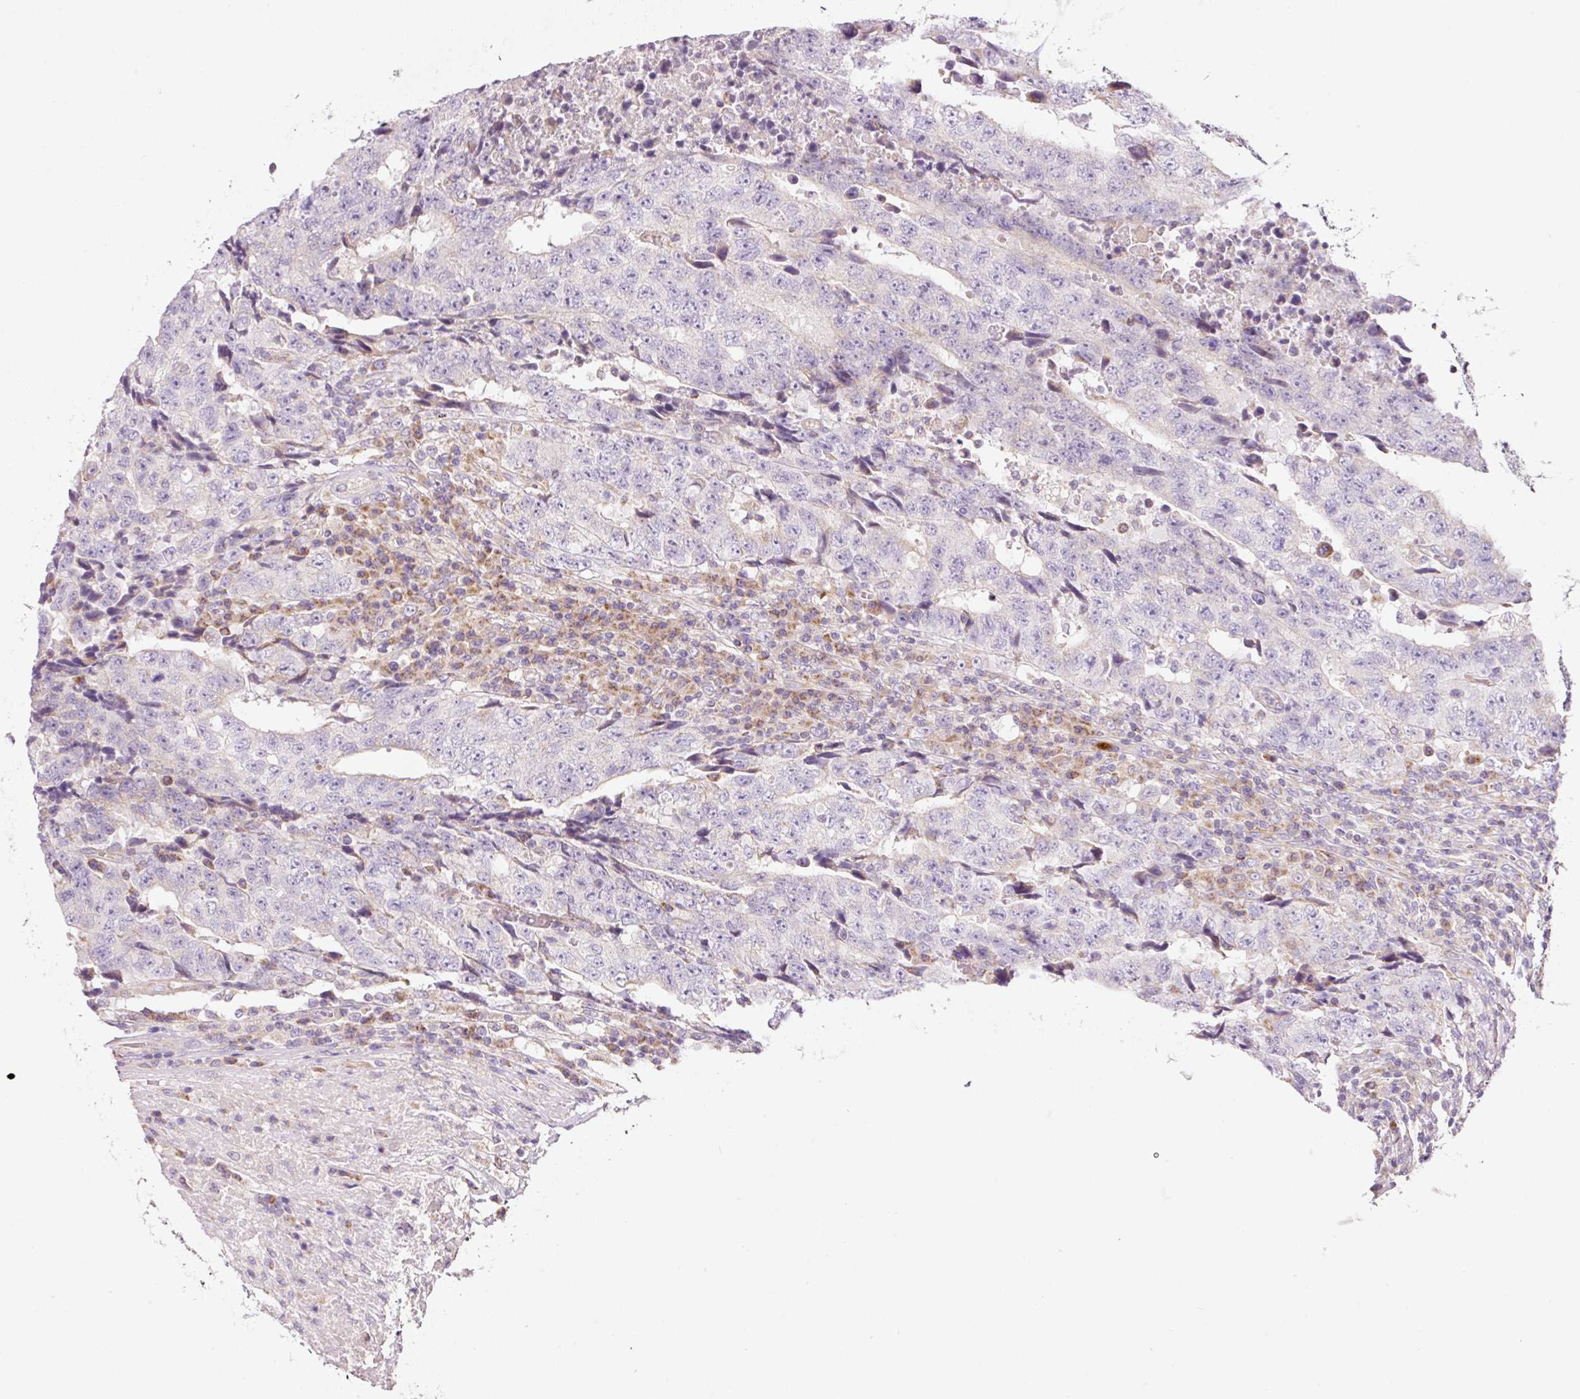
{"staining": {"intensity": "negative", "quantity": "none", "location": "none"}, "tissue": "testis cancer", "cell_type": "Tumor cells", "image_type": "cancer", "snomed": [{"axis": "morphology", "description": "Necrosis, NOS"}, {"axis": "morphology", "description": "Carcinoma, Embryonal, NOS"}, {"axis": "topography", "description": "Testis"}], "caption": "An IHC photomicrograph of testis cancer is shown. There is no staining in tumor cells of testis cancer.", "gene": "NDUFA1", "patient": {"sex": "male", "age": 19}}